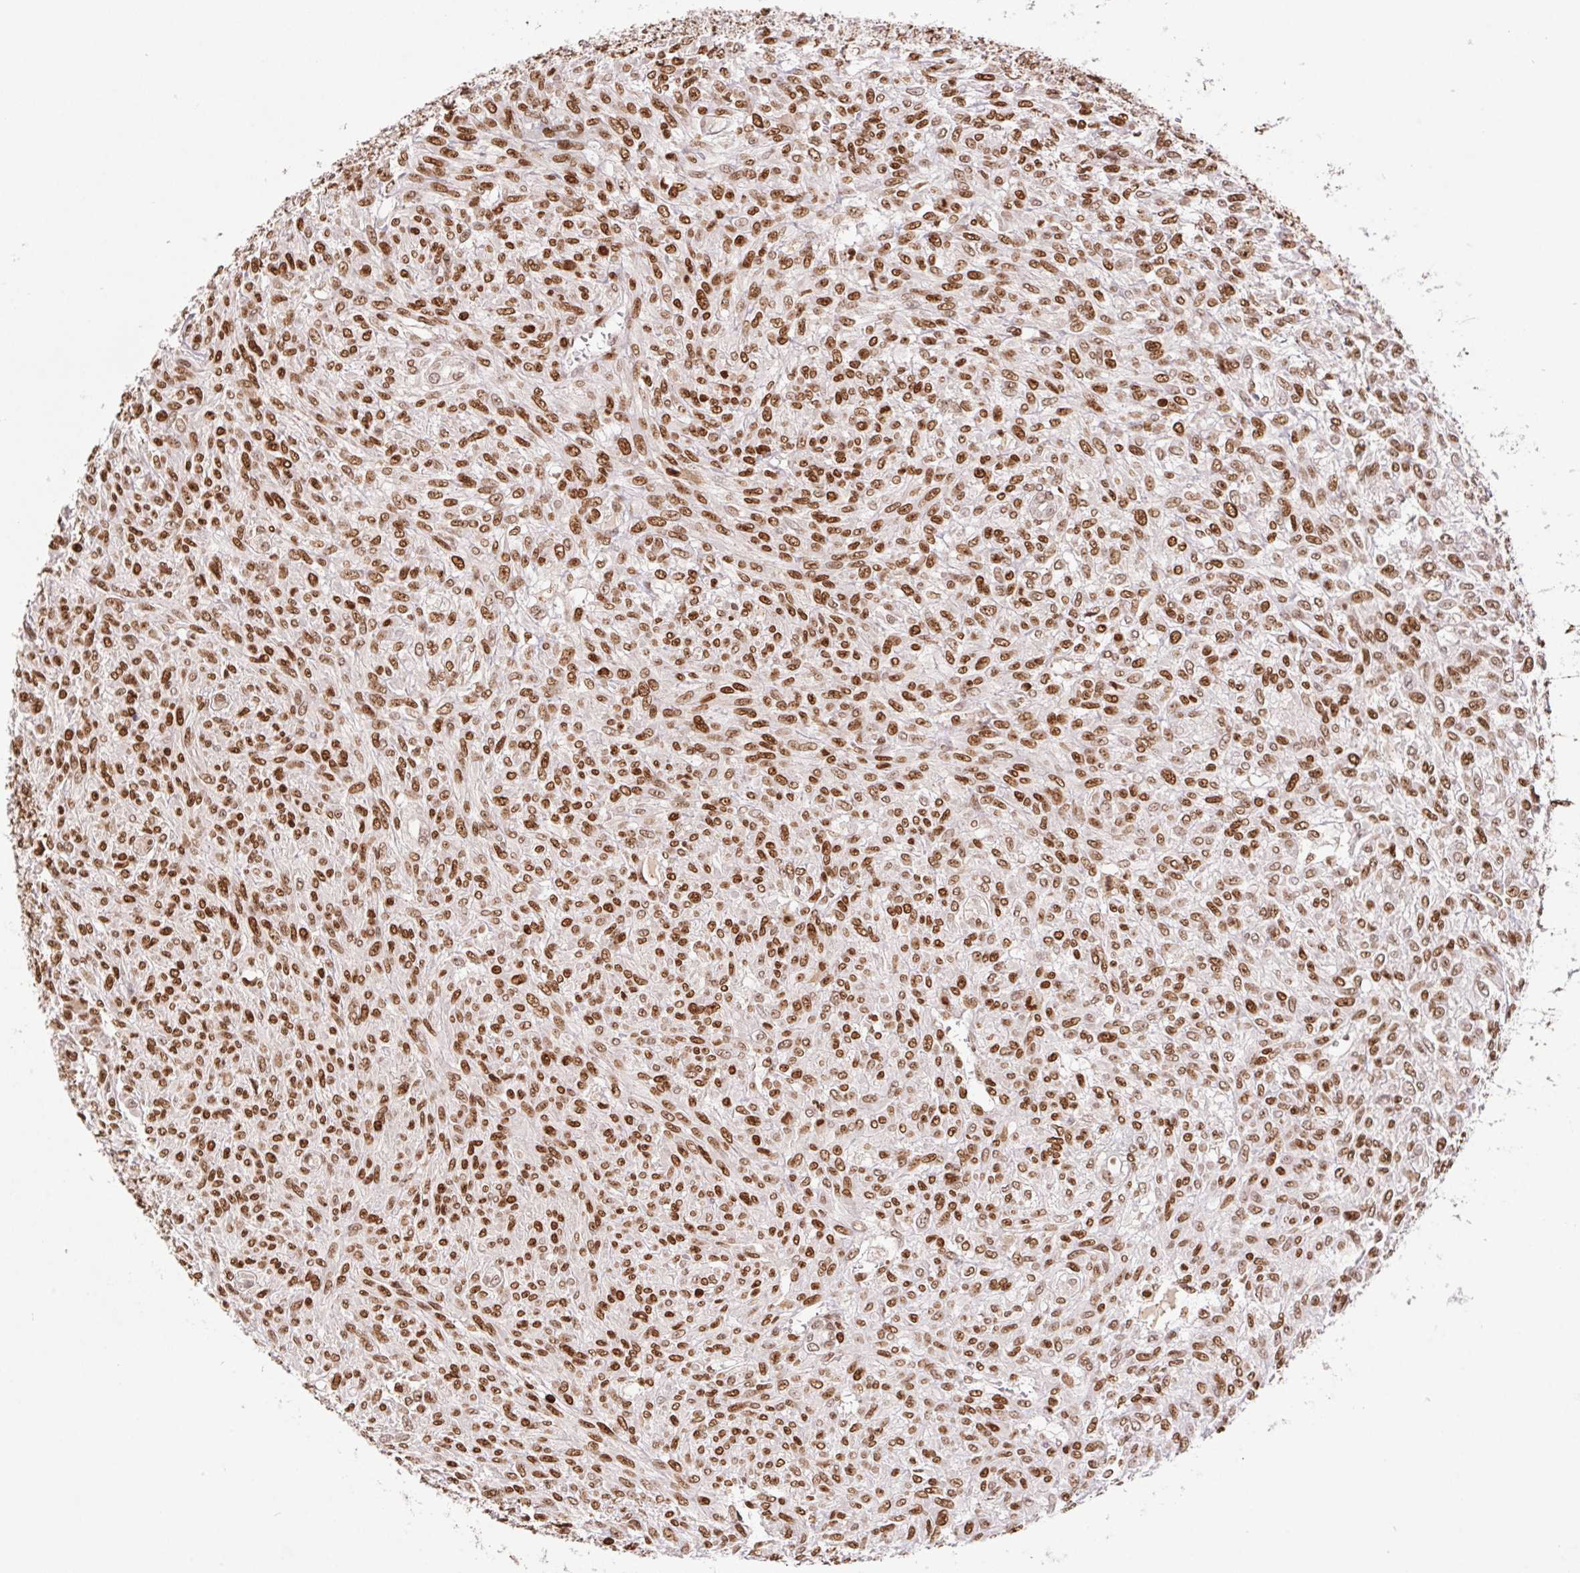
{"staining": {"intensity": "moderate", "quantity": ">75%", "location": "nuclear"}, "tissue": "renal cancer", "cell_type": "Tumor cells", "image_type": "cancer", "snomed": [{"axis": "morphology", "description": "Adenocarcinoma, NOS"}, {"axis": "topography", "description": "Kidney"}], "caption": "High-magnification brightfield microscopy of renal adenocarcinoma stained with DAB (3,3'-diaminobenzidine) (brown) and counterstained with hematoxylin (blue). tumor cells exhibit moderate nuclear expression is present in approximately>75% of cells.", "gene": "POLD3", "patient": {"sex": "male", "age": 58}}